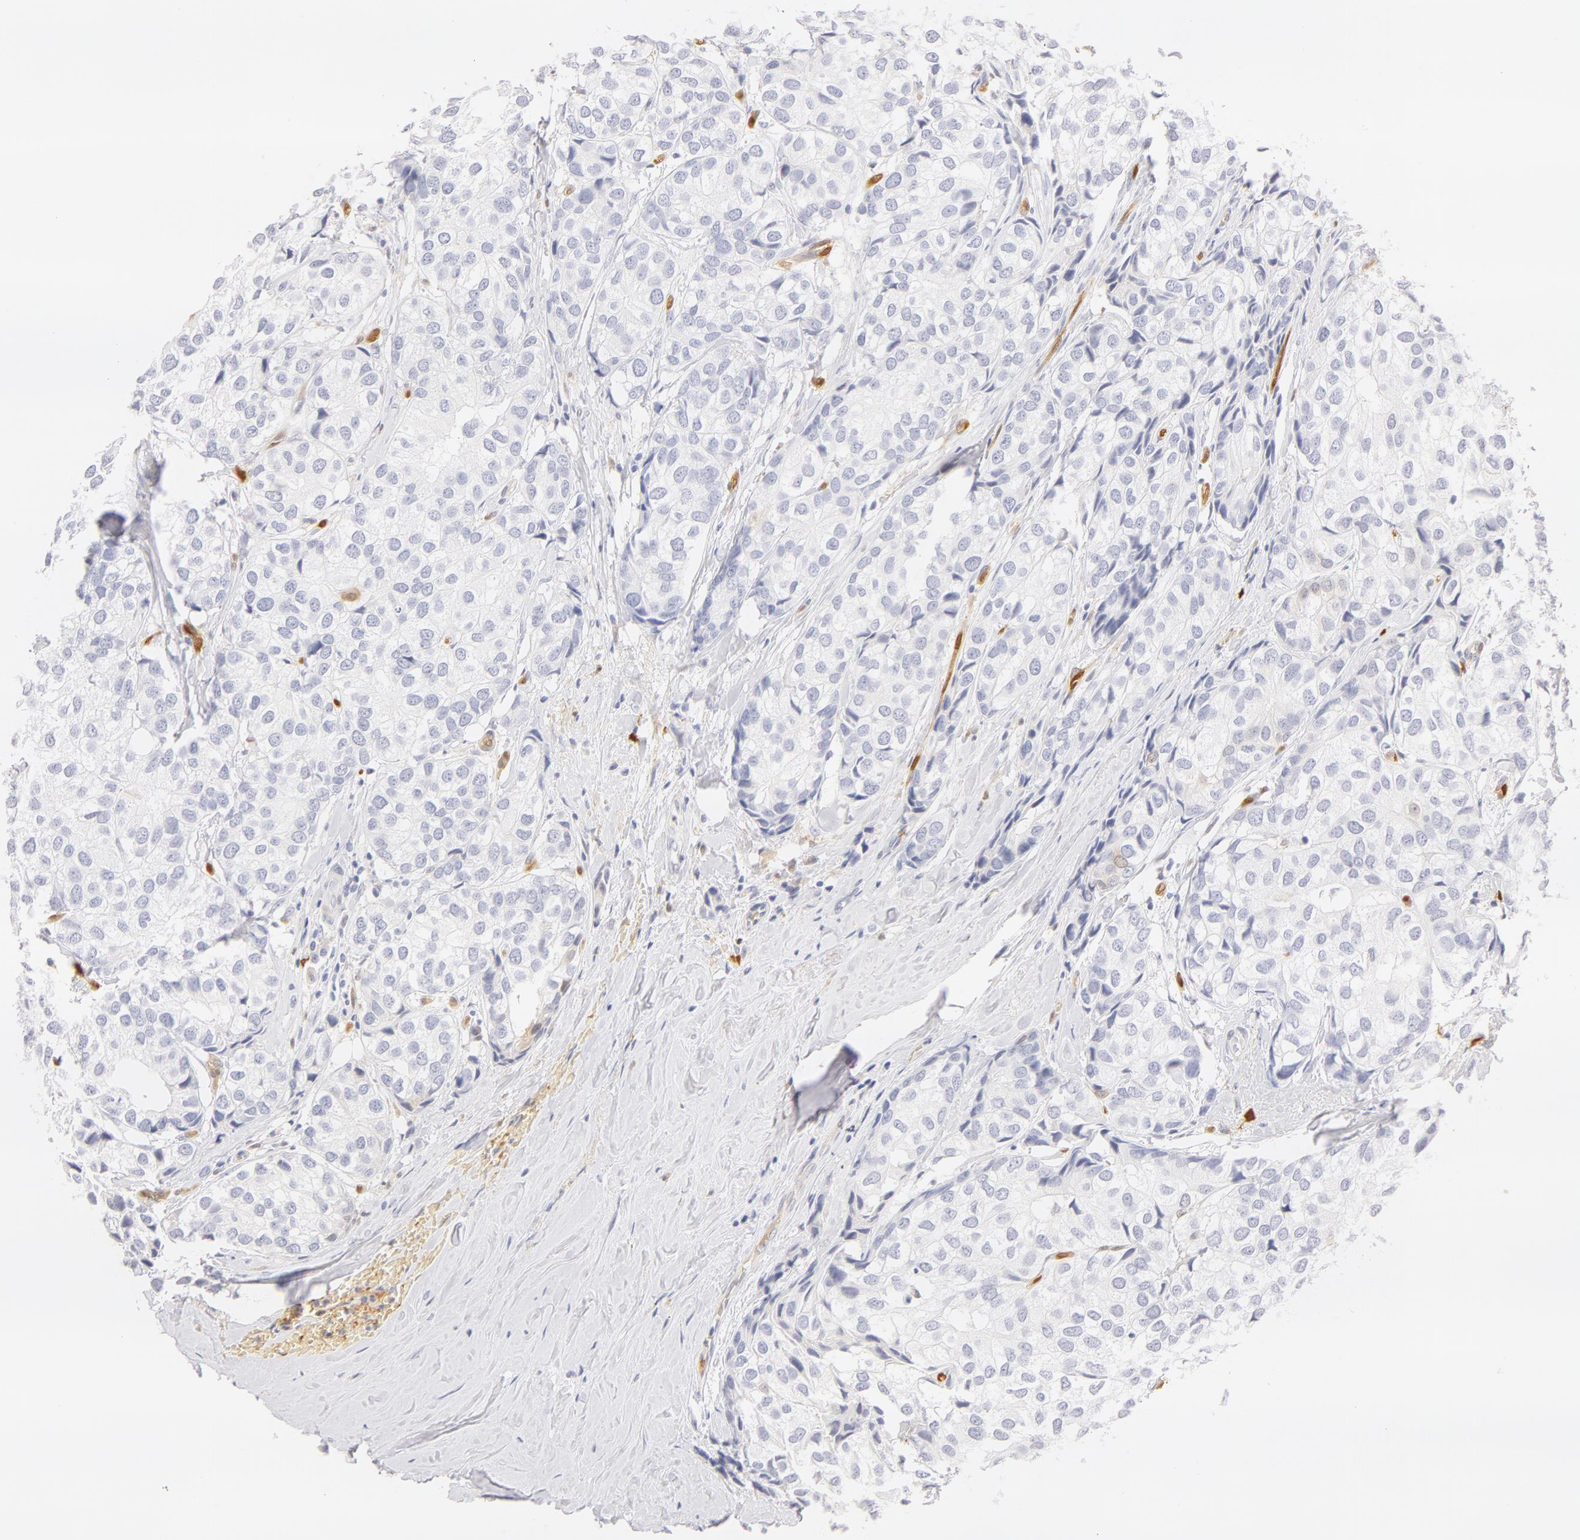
{"staining": {"intensity": "negative", "quantity": "none", "location": "none"}, "tissue": "breast cancer", "cell_type": "Tumor cells", "image_type": "cancer", "snomed": [{"axis": "morphology", "description": "Duct carcinoma"}, {"axis": "topography", "description": "Breast"}], "caption": "Immunohistochemistry micrograph of breast cancer (invasive ductal carcinoma) stained for a protein (brown), which exhibits no staining in tumor cells.", "gene": "CA2", "patient": {"sex": "female", "age": 68}}